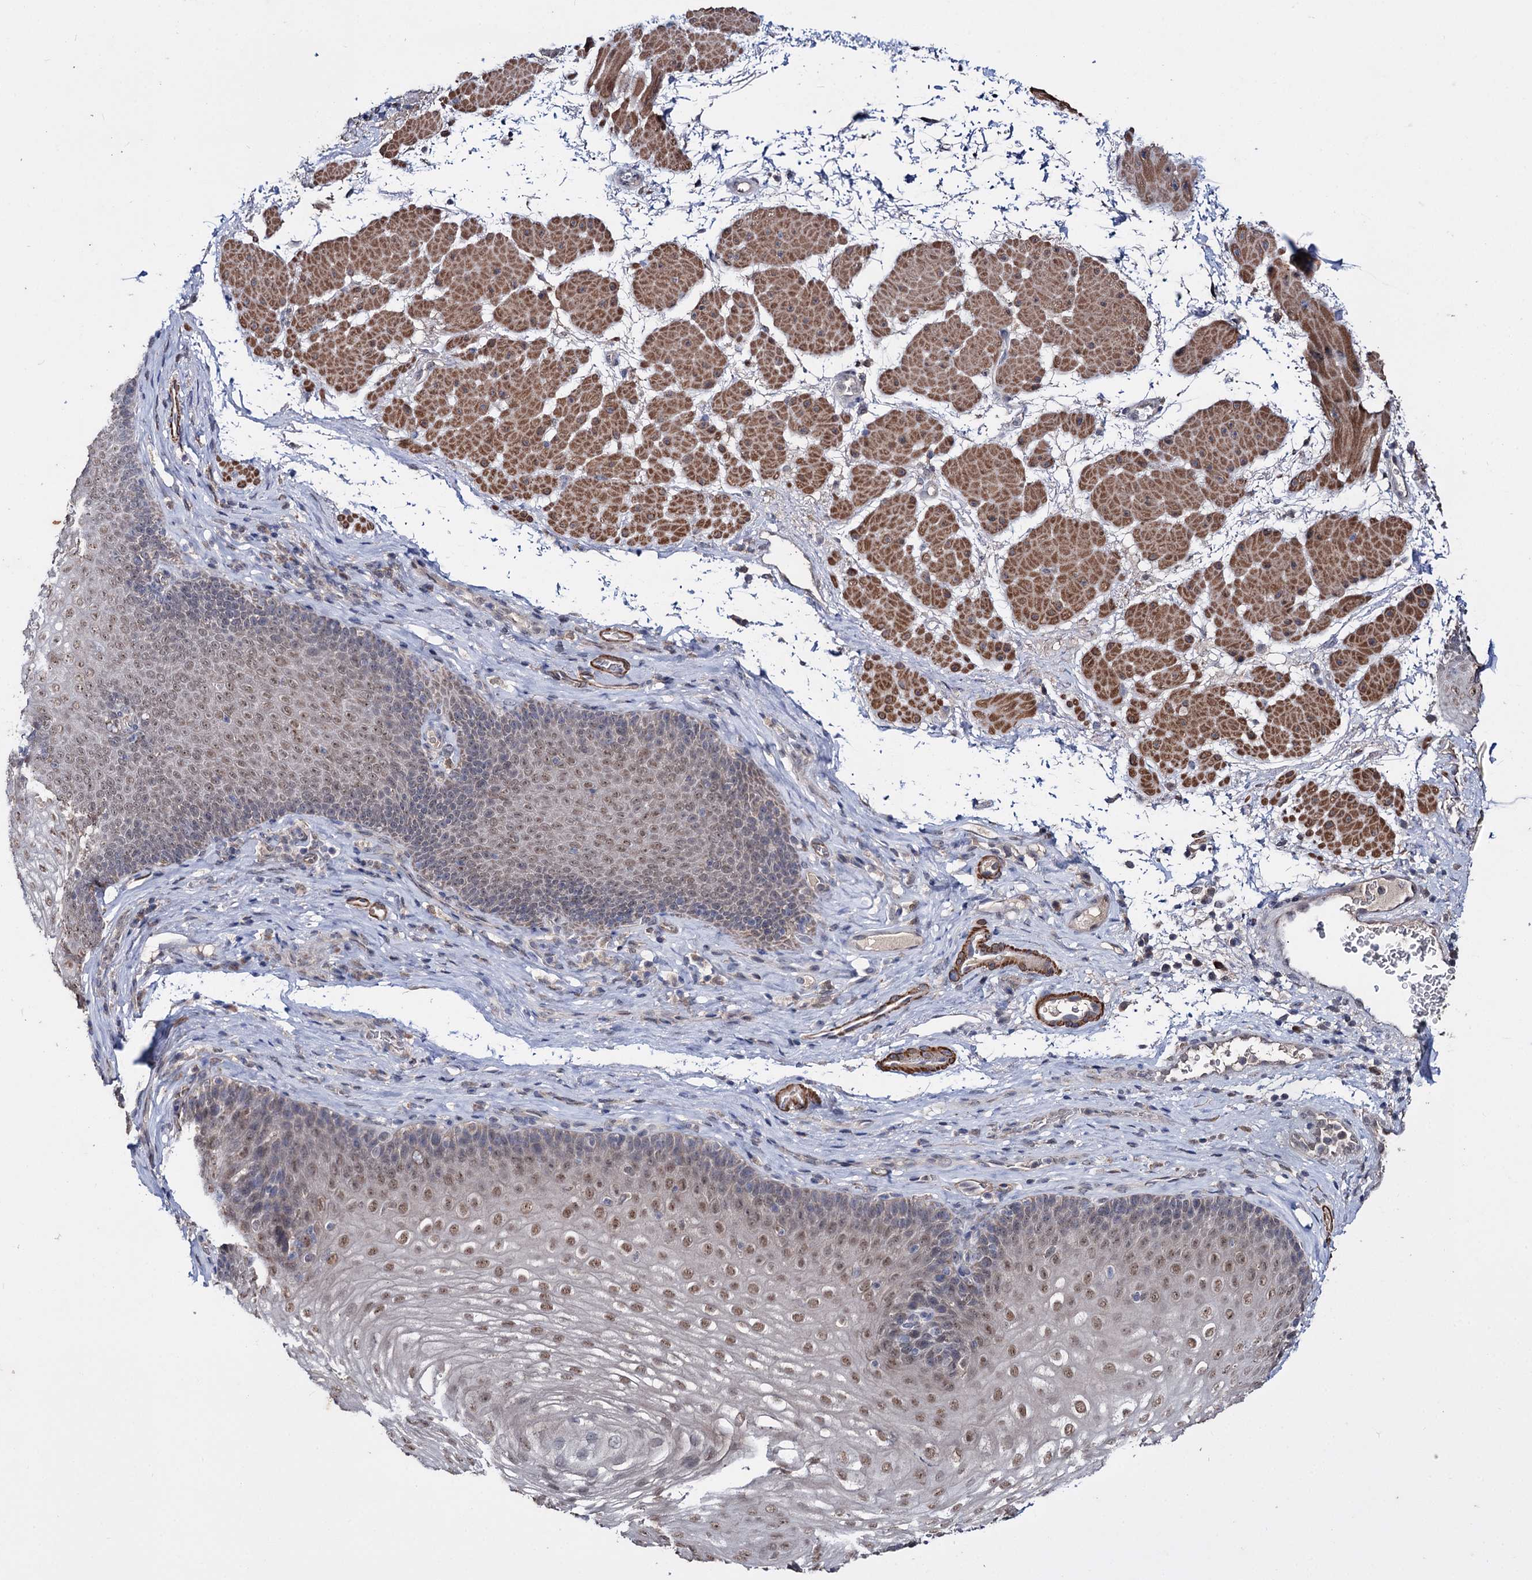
{"staining": {"intensity": "moderate", "quantity": "25%-75%", "location": "nuclear"}, "tissue": "esophagus", "cell_type": "Squamous epithelial cells", "image_type": "normal", "snomed": [{"axis": "morphology", "description": "Normal tissue, NOS"}, {"axis": "topography", "description": "Esophagus"}], "caption": "IHC of normal esophagus shows medium levels of moderate nuclear staining in approximately 25%-75% of squamous epithelial cells. (DAB (3,3'-diaminobenzidine) = brown stain, brightfield microscopy at high magnification).", "gene": "CLPB", "patient": {"sex": "female", "age": 66}}